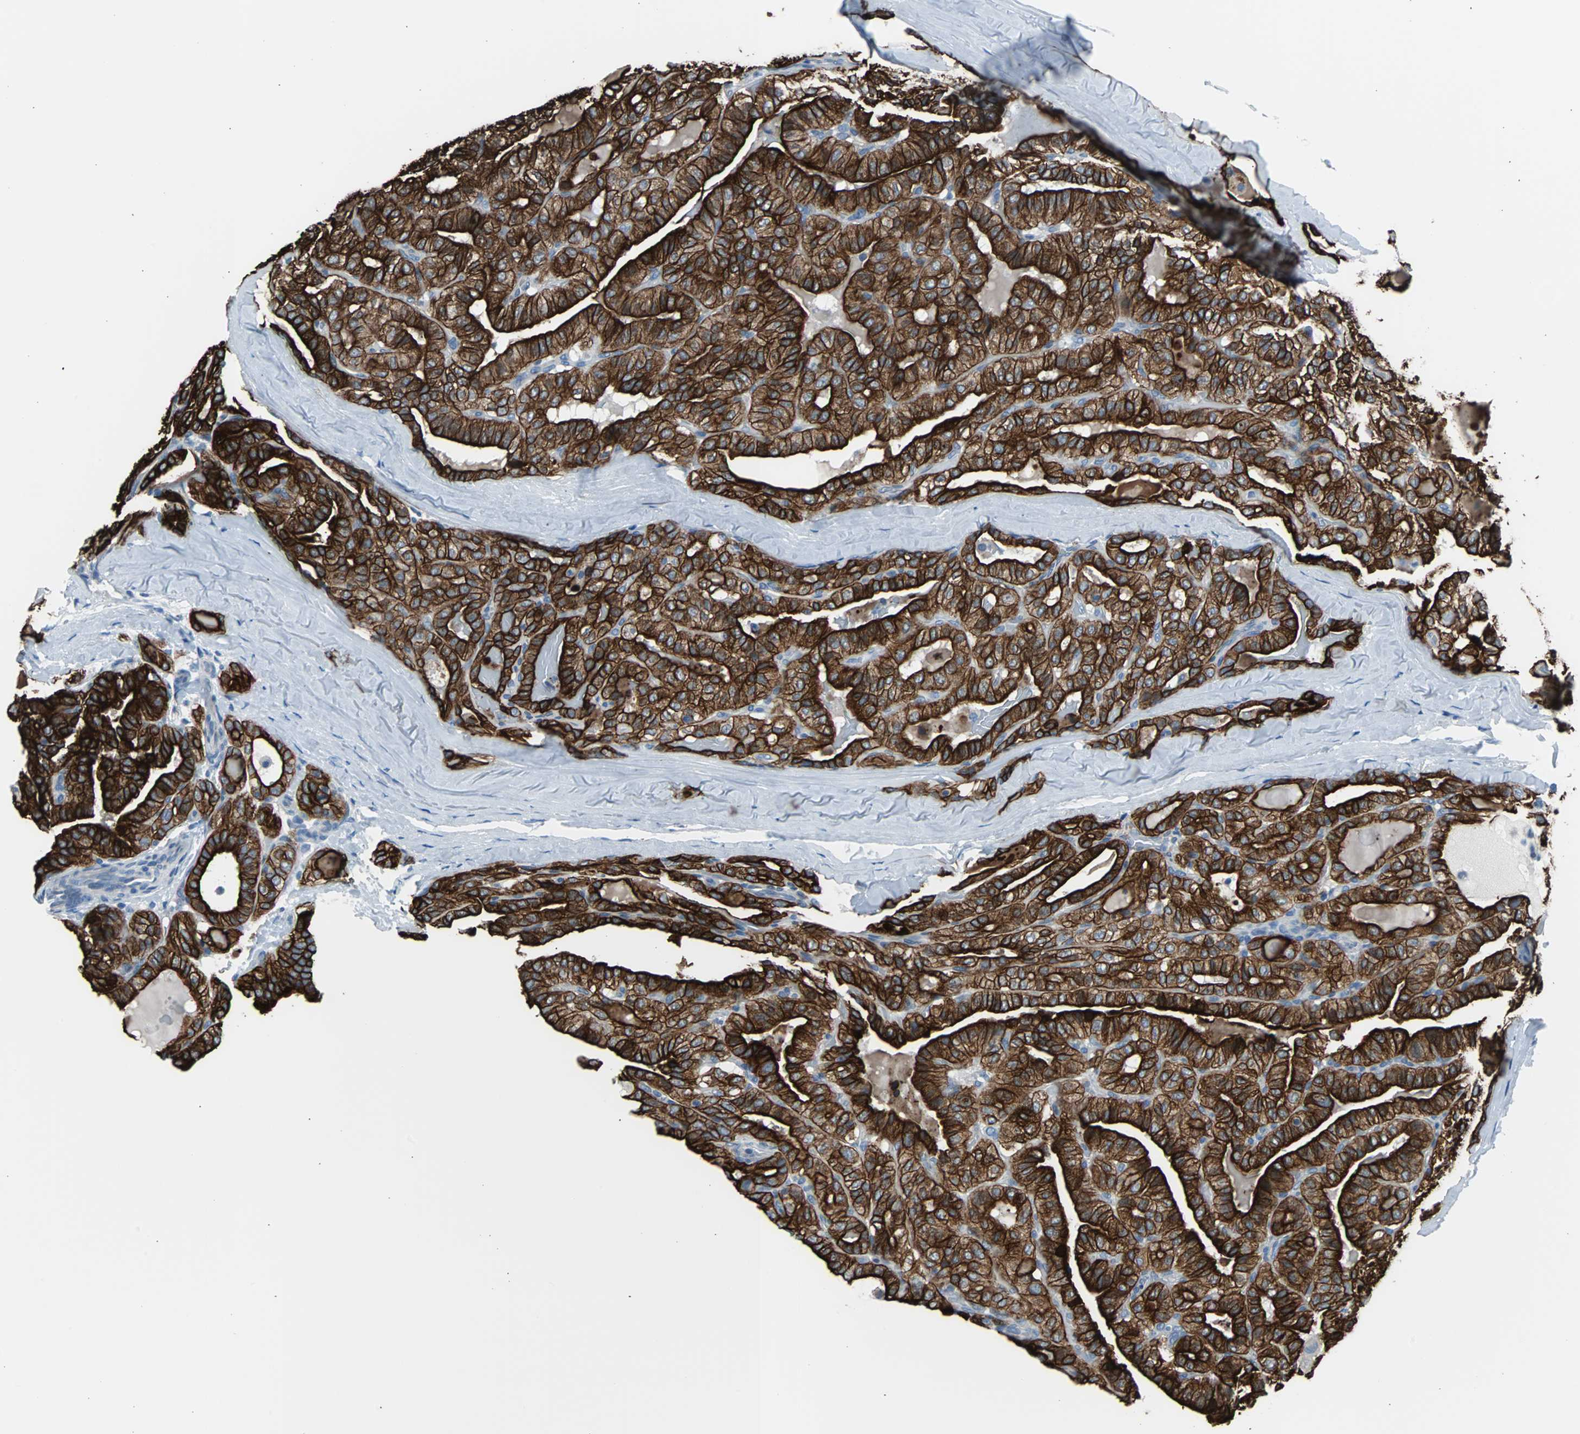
{"staining": {"intensity": "strong", "quantity": ">75%", "location": "cytoplasmic/membranous"}, "tissue": "thyroid cancer", "cell_type": "Tumor cells", "image_type": "cancer", "snomed": [{"axis": "morphology", "description": "Papillary adenocarcinoma, NOS"}, {"axis": "topography", "description": "Thyroid gland"}], "caption": "Thyroid papillary adenocarcinoma stained with DAB IHC displays high levels of strong cytoplasmic/membranous positivity in approximately >75% of tumor cells. (Stains: DAB in brown, nuclei in blue, Microscopy: brightfield microscopy at high magnification).", "gene": "KRT7", "patient": {"sex": "male", "age": 77}}